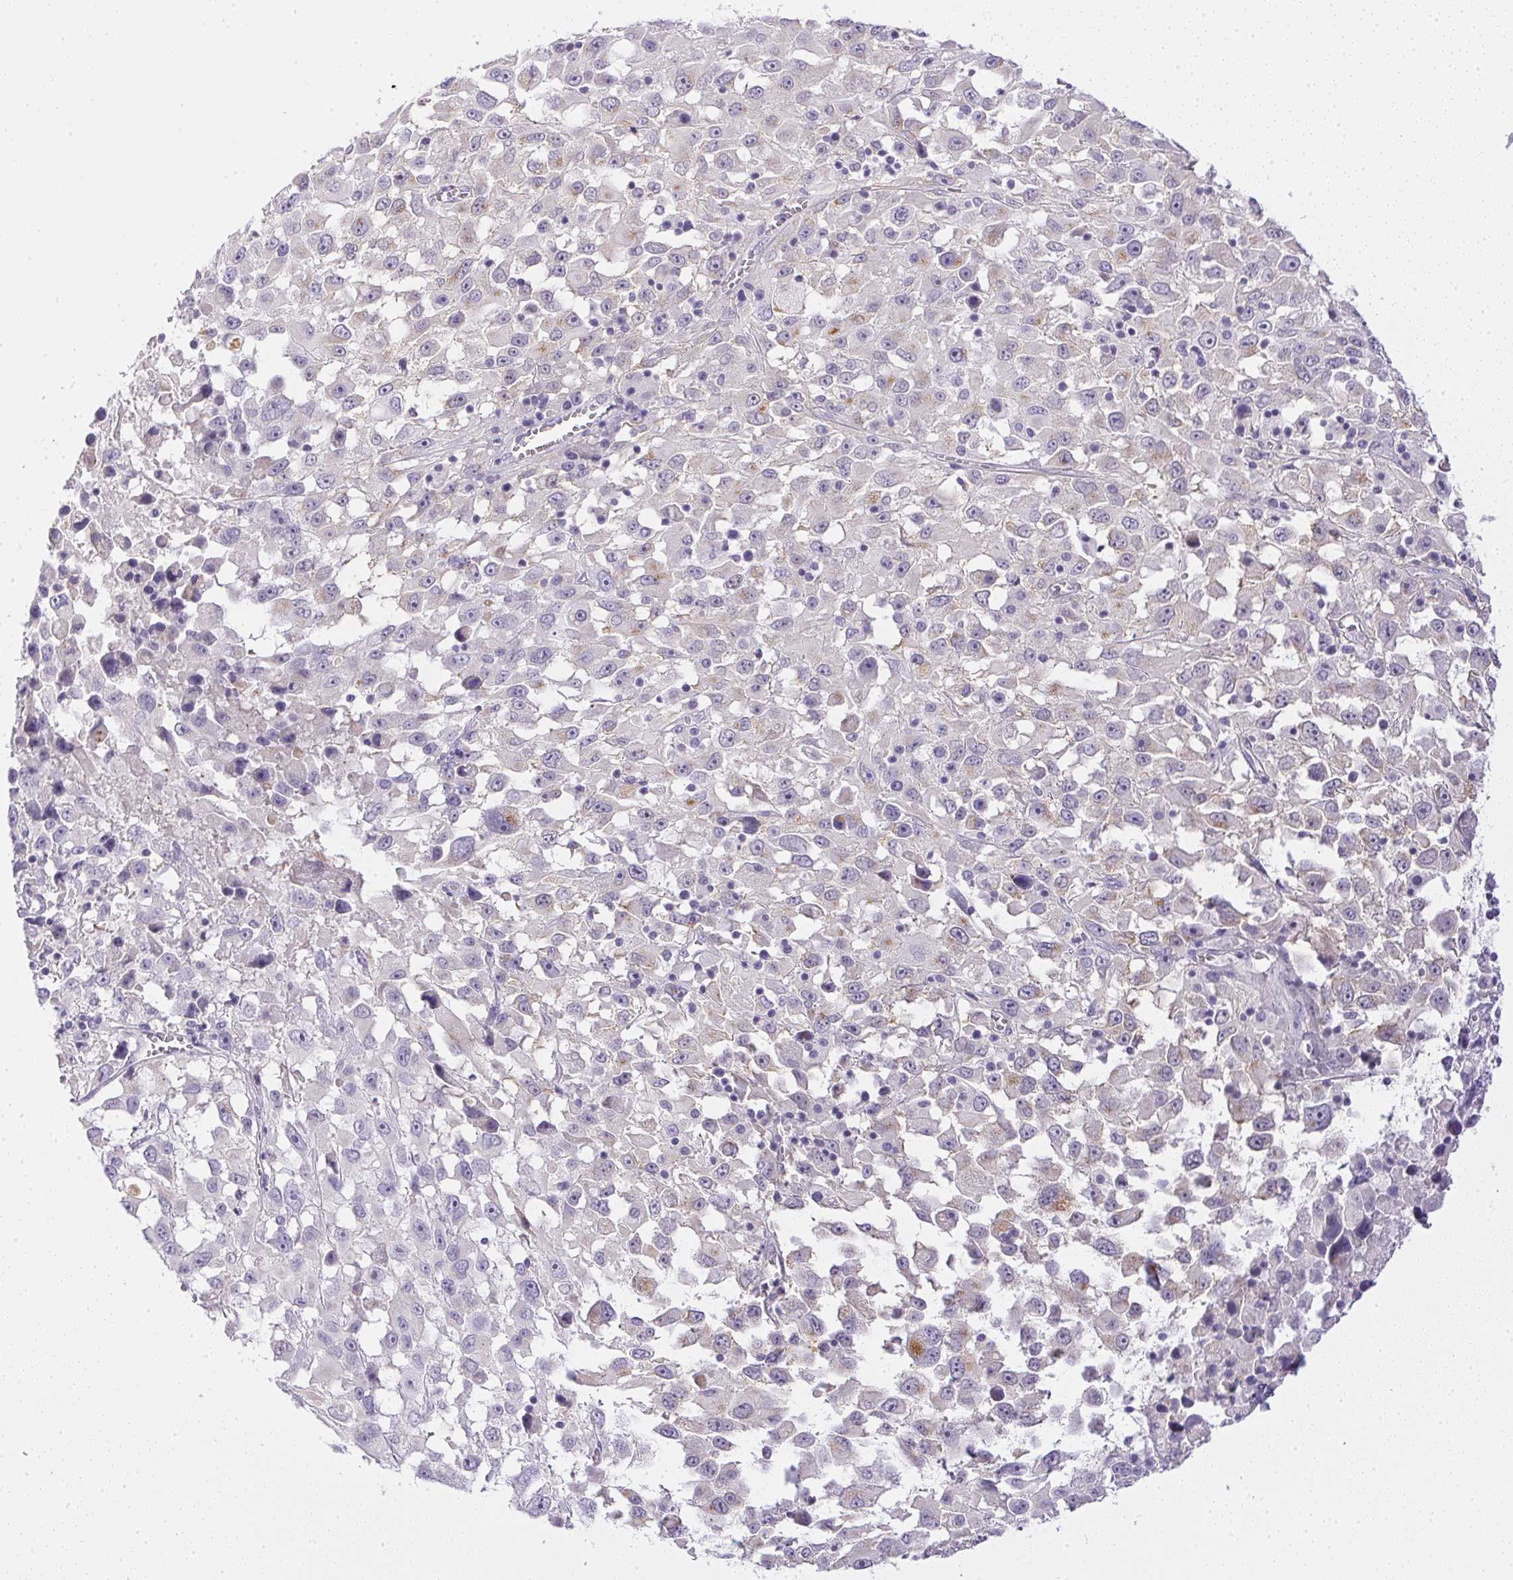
{"staining": {"intensity": "negative", "quantity": "none", "location": "none"}, "tissue": "melanoma", "cell_type": "Tumor cells", "image_type": "cancer", "snomed": [{"axis": "morphology", "description": "Malignant melanoma, Metastatic site"}, {"axis": "topography", "description": "Soft tissue"}], "caption": "The histopathology image demonstrates no staining of tumor cells in melanoma. (DAB (3,3'-diaminobenzidine) IHC with hematoxylin counter stain).", "gene": "SLC17A7", "patient": {"sex": "male", "age": 50}}